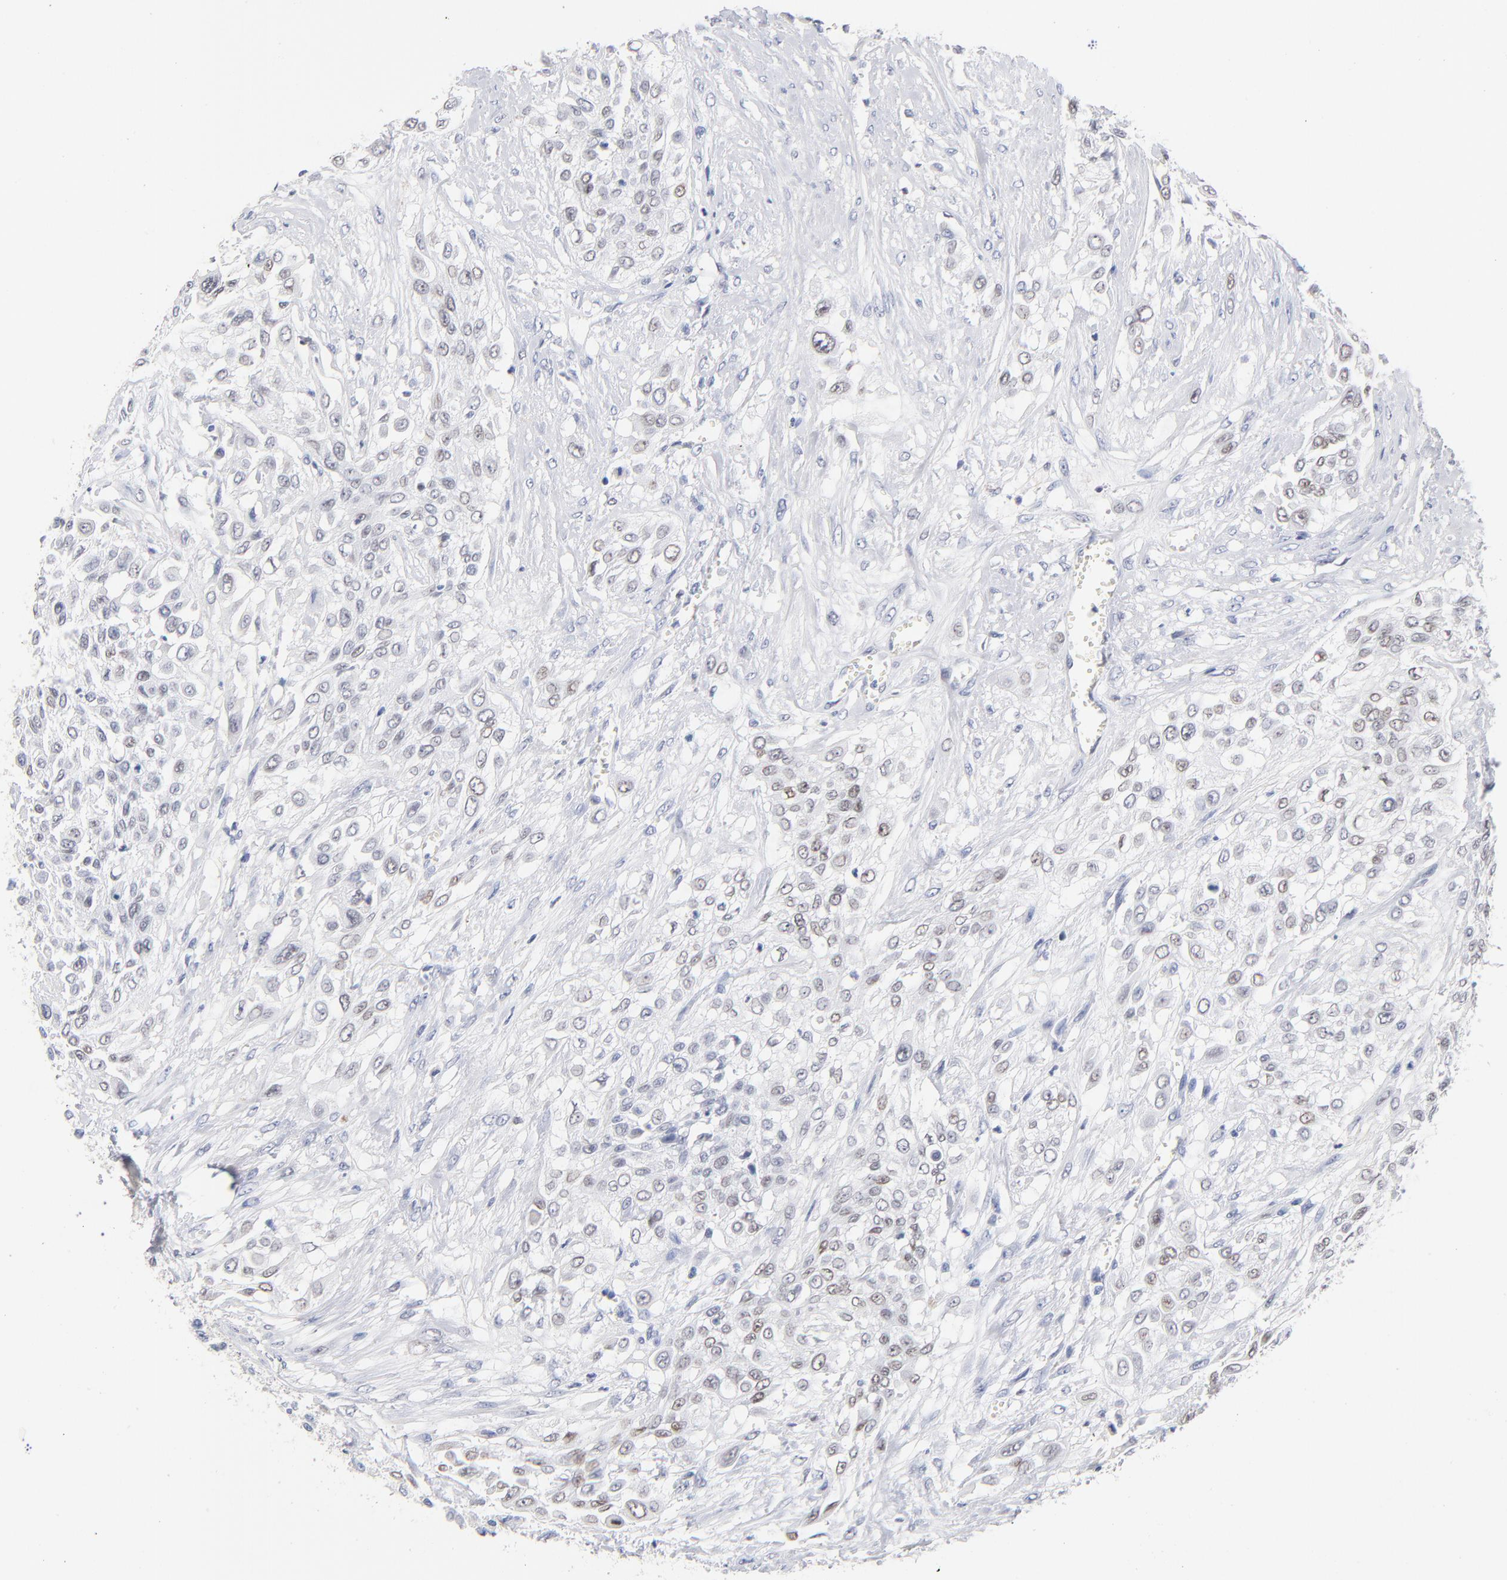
{"staining": {"intensity": "weak", "quantity": "<25%", "location": "nuclear"}, "tissue": "urothelial cancer", "cell_type": "Tumor cells", "image_type": "cancer", "snomed": [{"axis": "morphology", "description": "Urothelial carcinoma, High grade"}, {"axis": "topography", "description": "Urinary bladder"}], "caption": "This photomicrograph is of urothelial cancer stained with immunohistochemistry (IHC) to label a protein in brown with the nuclei are counter-stained blue. There is no staining in tumor cells.", "gene": "ORC2", "patient": {"sex": "male", "age": 57}}